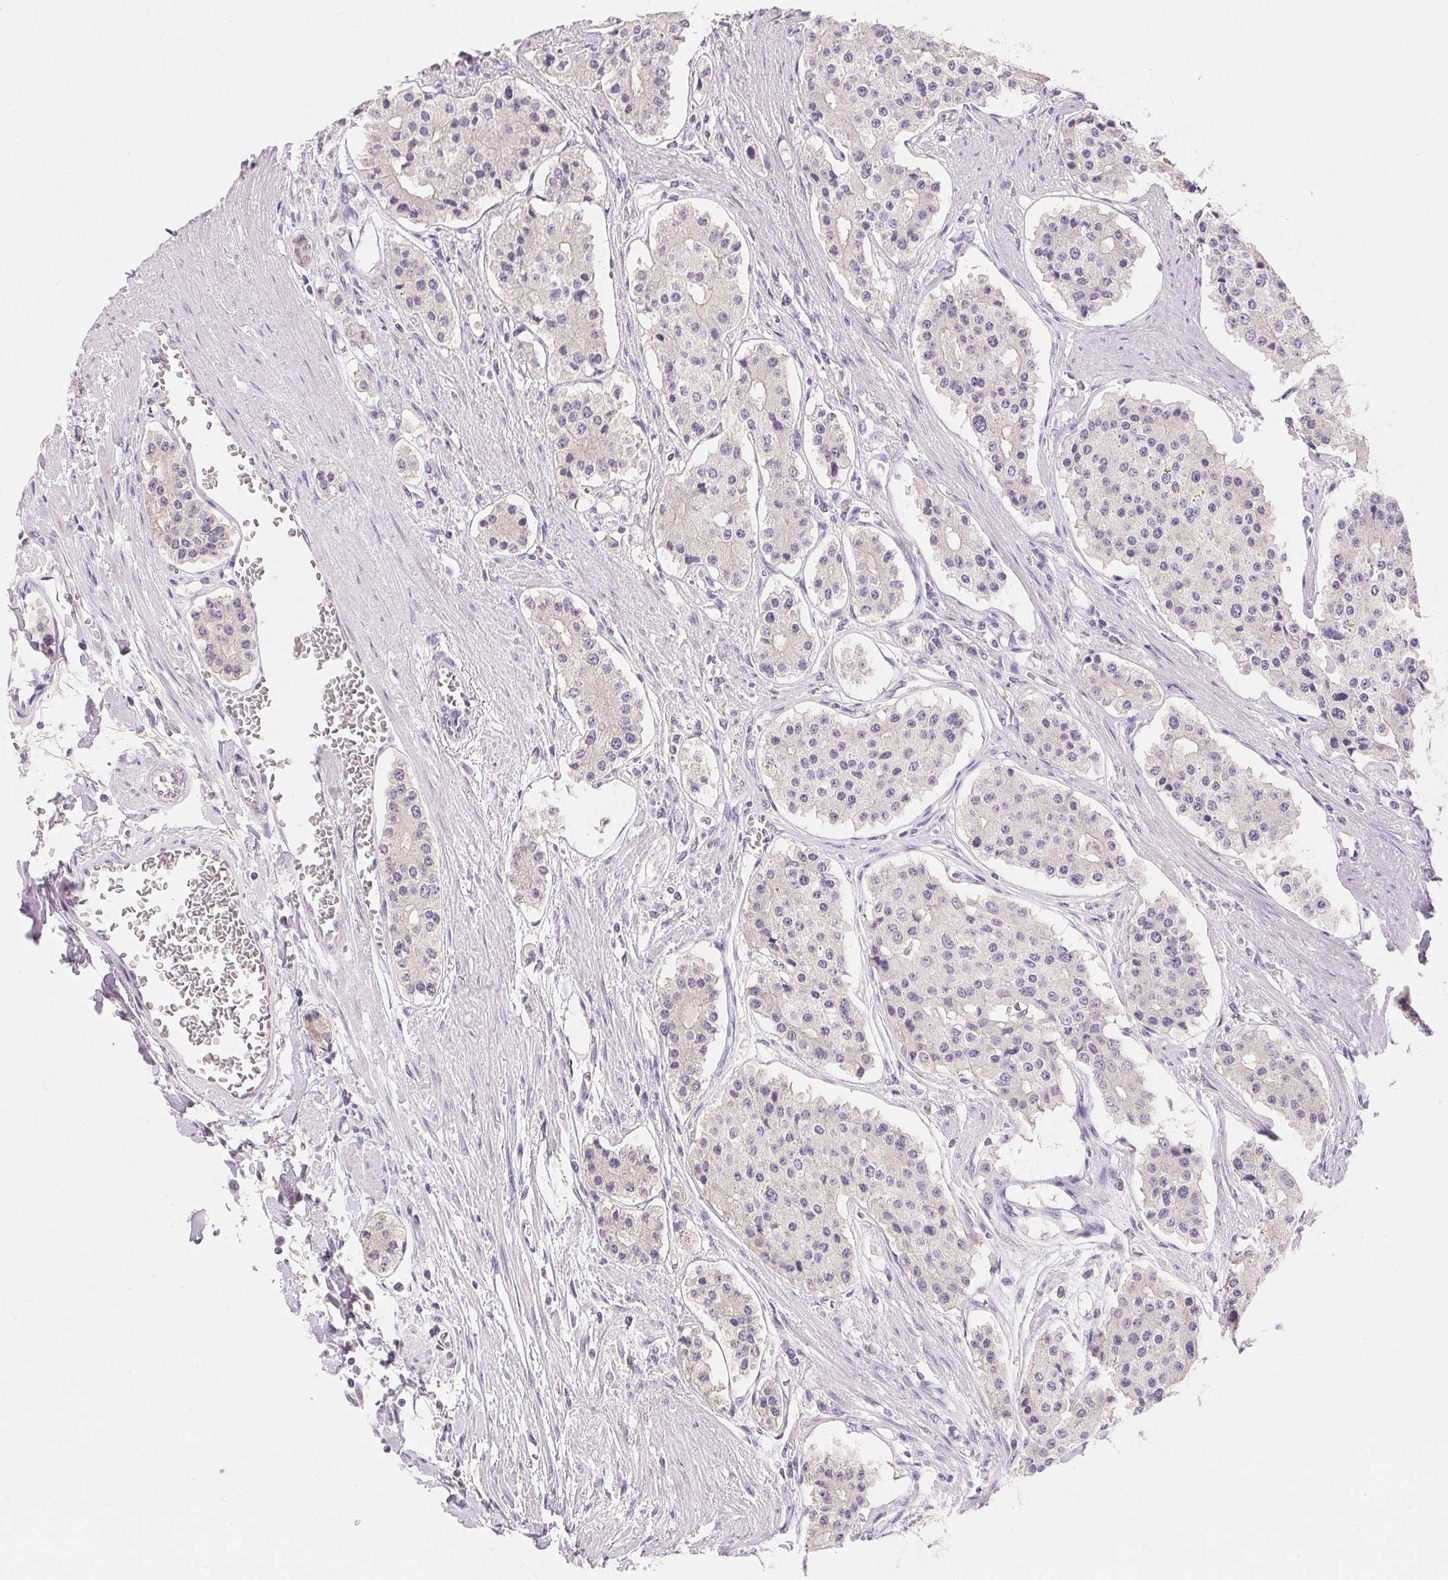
{"staining": {"intensity": "negative", "quantity": "none", "location": "none"}, "tissue": "carcinoid", "cell_type": "Tumor cells", "image_type": "cancer", "snomed": [{"axis": "morphology", "description": "Carcinoid, malignant, NOS"}, {"axis": "topography", "description": "Small intestine"}], "caption": "Immunohistochemistry (IHC) histopathology image of human carcinoid stained for a protein (brown), which exhibits no staining in tumor cells.", "gene": "MCOLN3", "patient": {"sex": "female", "age": 65}}